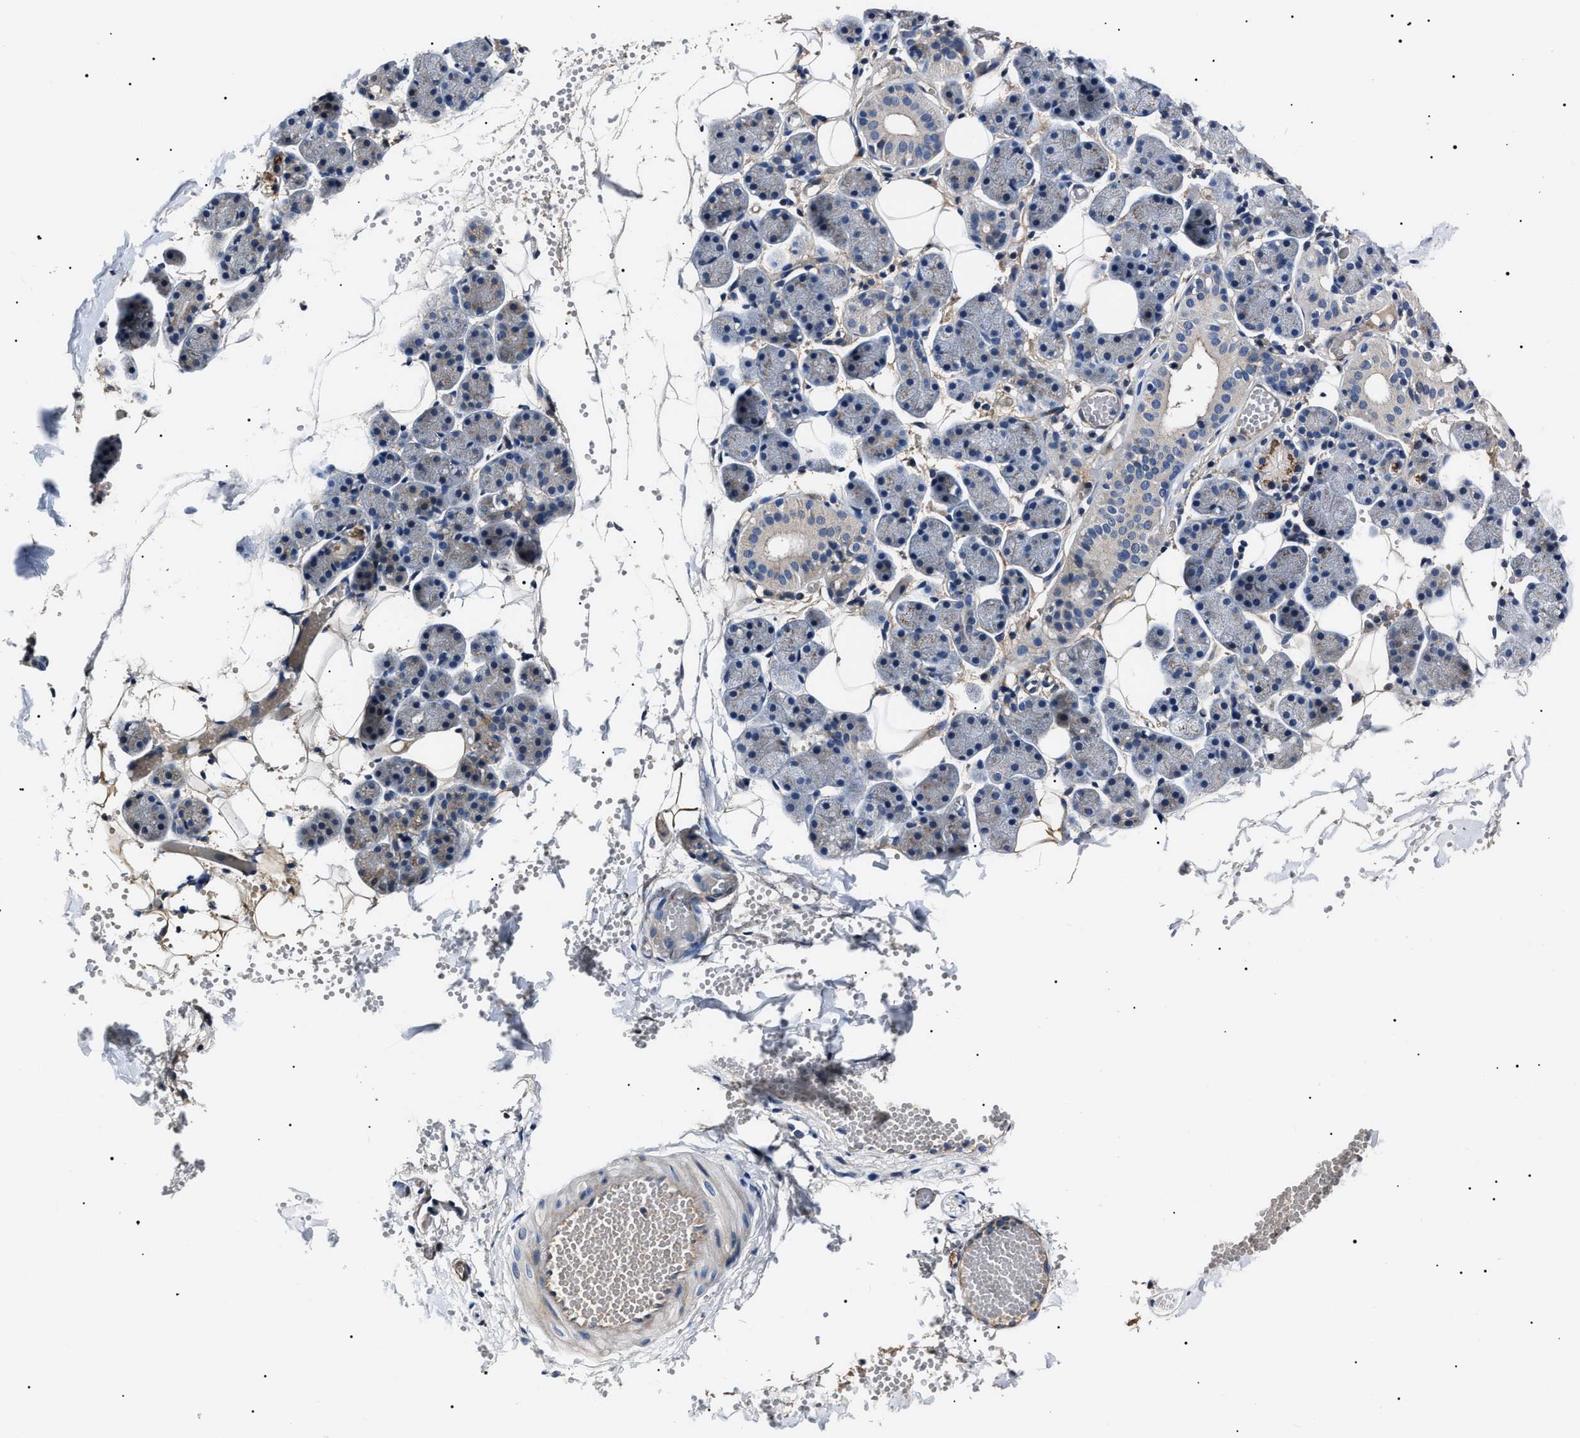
{"staining": {"intensity": "weak", "quantity": "<25%", "location": "cytoplasmic/membranous"}, "tissue": "salivary gland", "cell_type": "Glandular cells", "image_type": "normal", "snomed": [{"axis": "morphology", "description": "Normal tissue, NOS"}, {"axis": "topography", "description": "Salivary gland"}], "caption": "The histopathology image demonstrates no staining of glandular cells in normal salivary gland. The staining is performed using DAB (3,3'-diaminobenzidine) brown chromogen with nuclei counter-stained in using hematoxylin.", "gene": "IFT81", "patient": {"sex": "female", "age": 33}}